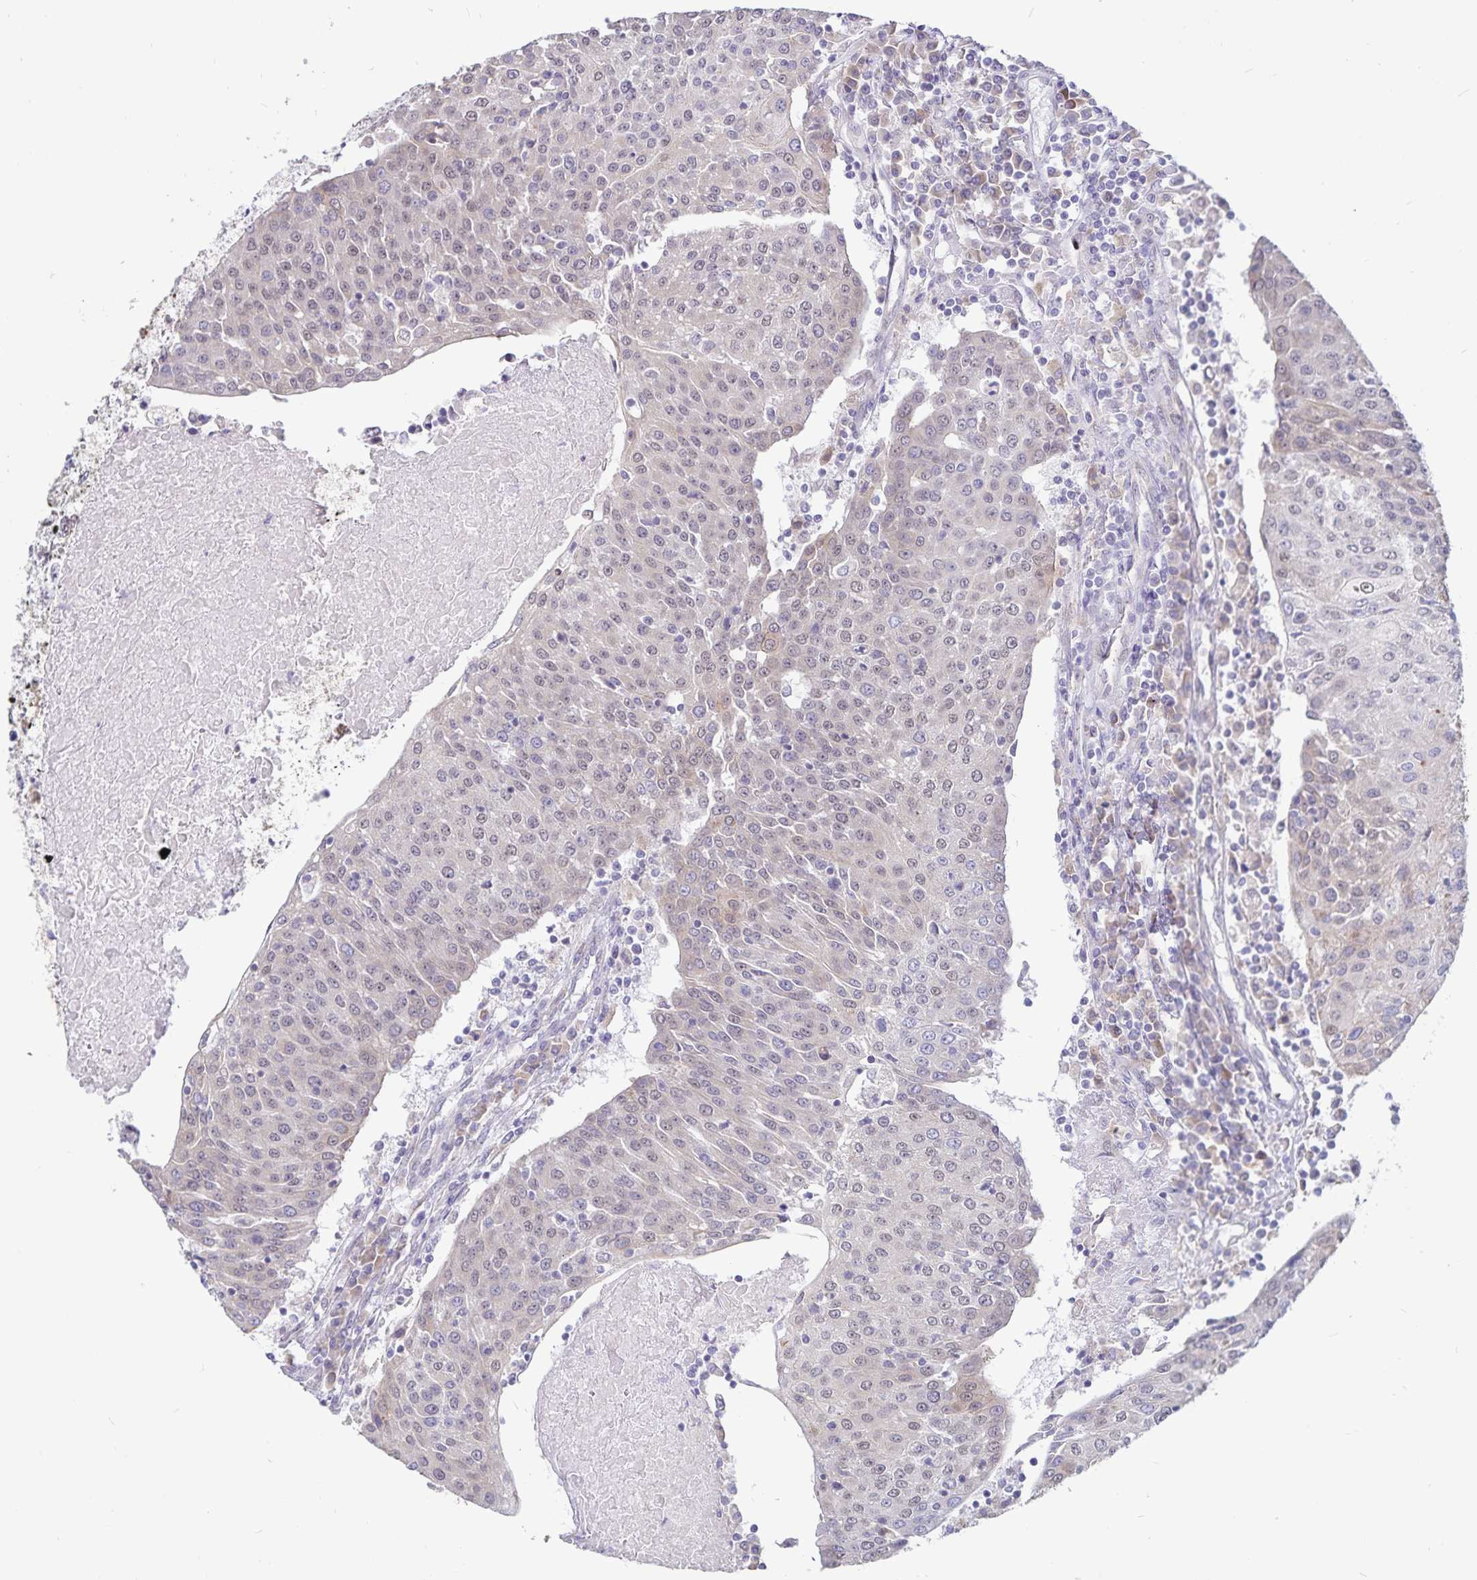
{"staining": {"intensity": "negative", "quantity": "none", "location": "none"}, "tissue": "urothelial cancer", "cell_type": "Tumor cells", "image_type": "cancer", "snomed": [{"axis": "morphology", "description": "Urothelial carcinoma, High grade"}, {"axis": "topography", "description": "Urinary bladder"}], "caption": "DAB (3,3'-diaminobenzidine) immunohistochemical staining of human urothelial carcinoma (high-grade) displays no significant staining in tumor cells. (Stains: DAB immunohistochemistry with hematoxylin counter stain, Microscopy: brightfield microscopy at high magnification).", "gene": "ATP2A2", "patient": {"sex": "female", "age": 85}}